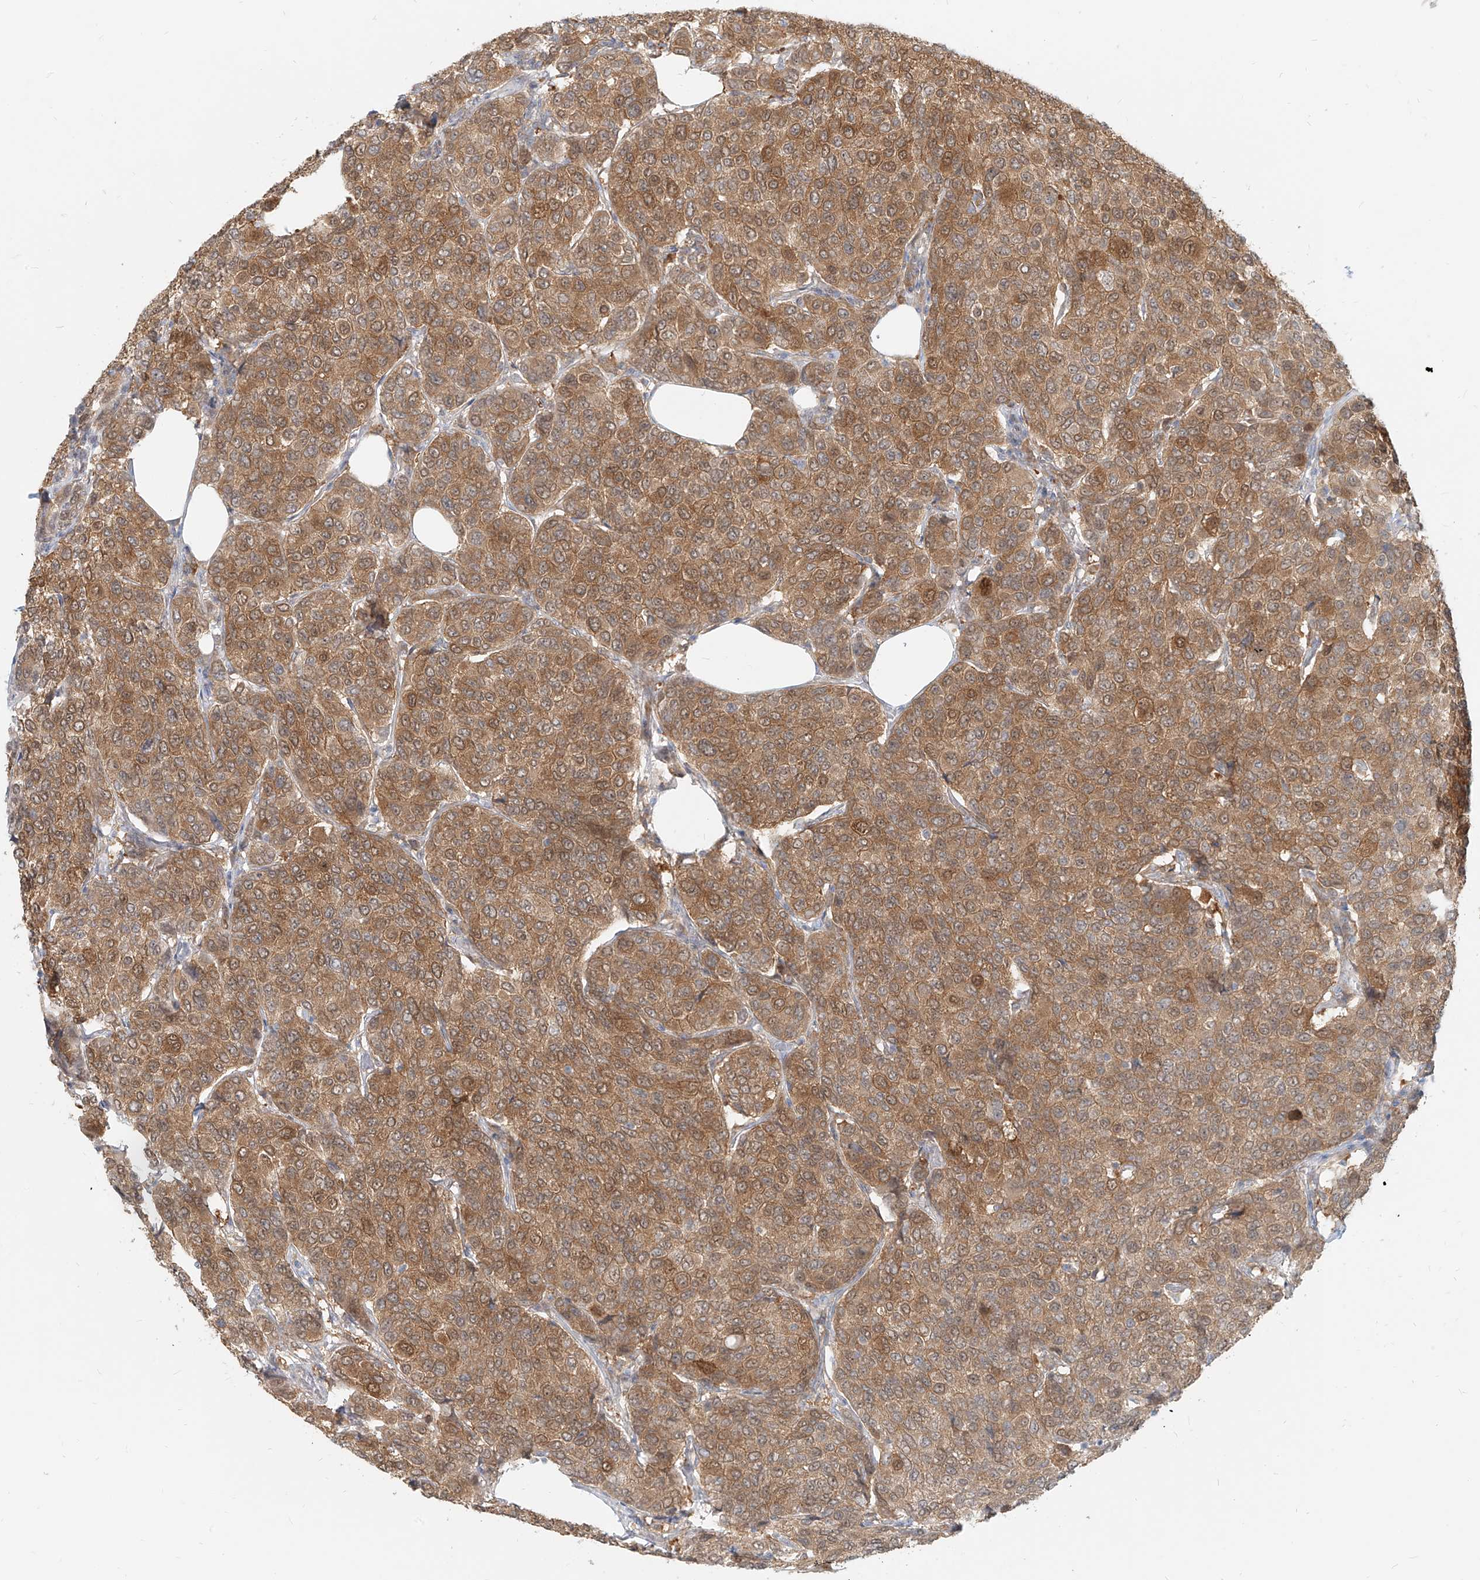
{"staining": {"intensity": "moderate", "quantity": ">75%", "location": "cytoplasmic/membranous"}, "tissue": "breast cancer", "cell_type": "Tumor cells", "image_type": "cancer", "snomed": [{"axis": "morphology", "description": "Duct carcinoma"}, {"axis": "topography", "description": "Breast"}], "caption": "Human breast cancer (invasive ductal carcinoma) stained for a protein (brown) displays moderate cytoplasmic/membranous positive positivity in about >75% of tumor cells.", "gene": "PGD", "patient": {"sex": "female", "age": 55}}